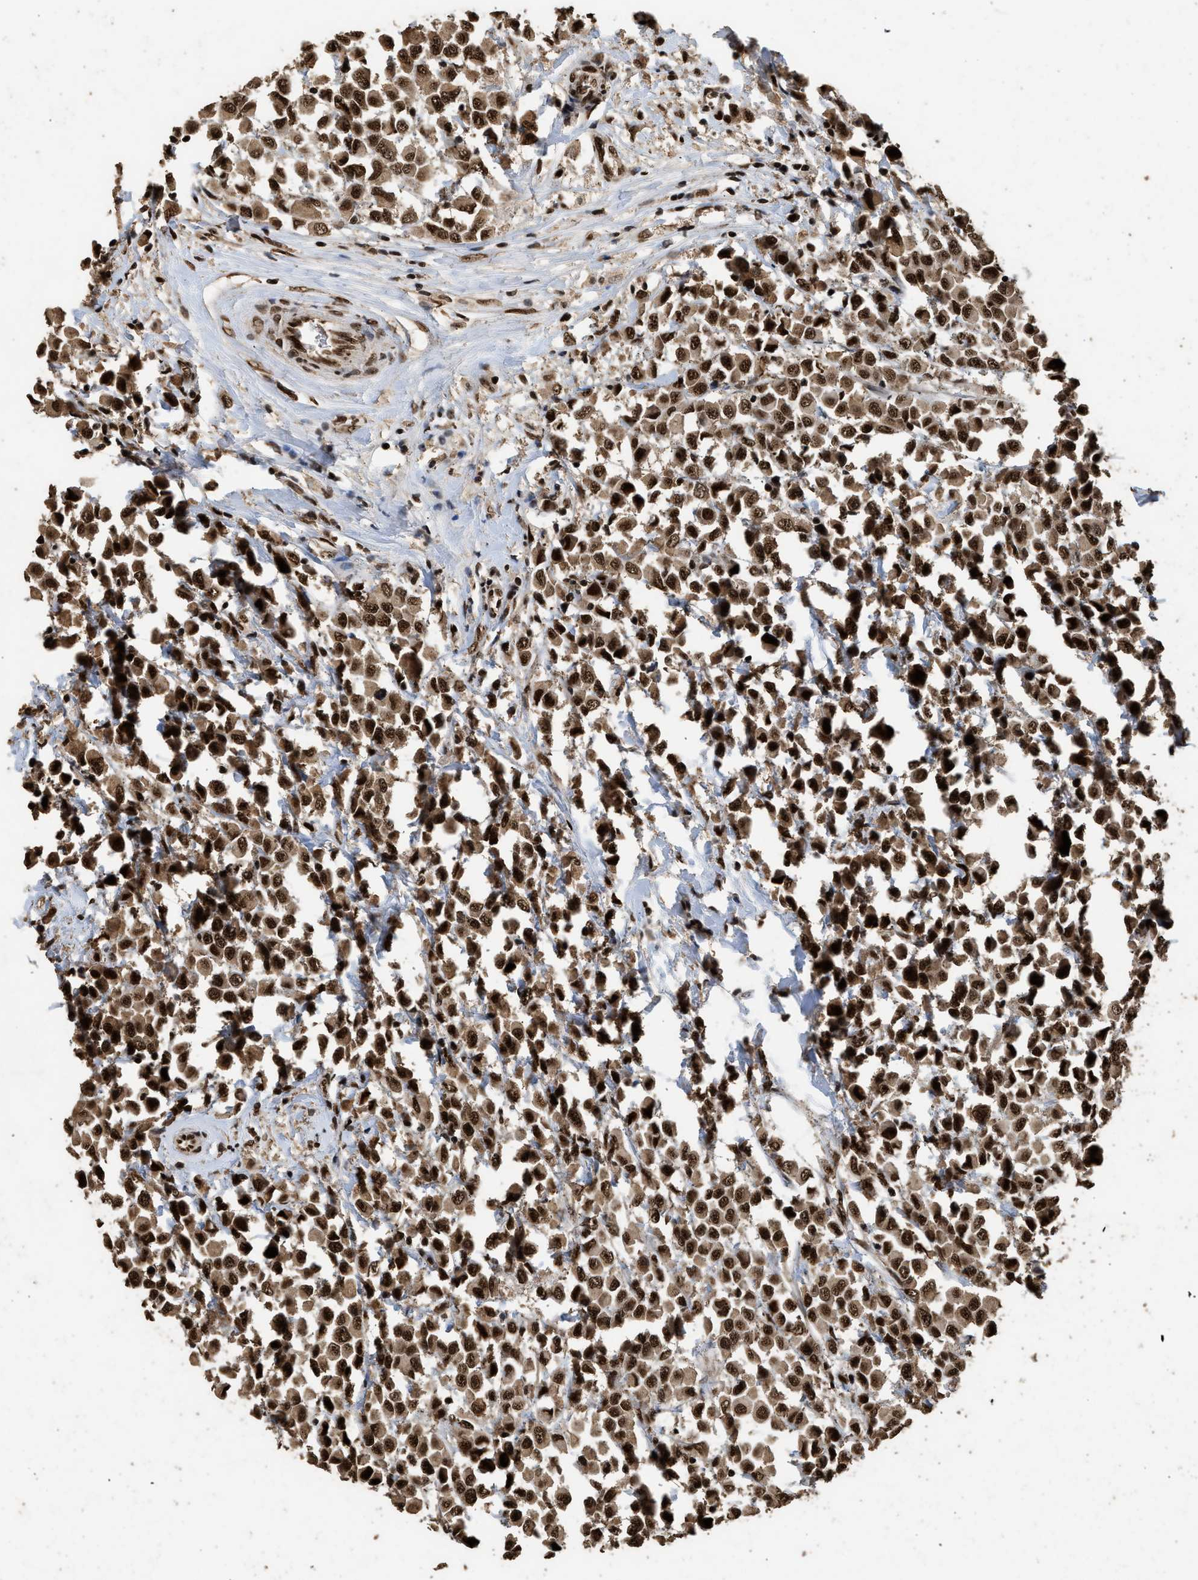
{"staining": {"intensity": "strong", "quantity": ">75%", "location": "nuclear"}, "tissue": "breast cancer", "cell_type": "Tumor cells", "image_type": "cancer", "snomed": [{"axis": "morphology", "description": "Duct carcinoma"}, {"axis": "topography", "description": "Breast"}], "caption": "About >75% of tumor cells in infiltrating ductal carcinoma (breast) demonstrate strong nuclear protein expression as visualized by brown immunohistochemical staining.", "gene": "PPP4R3B", "patient": {"sex": "female", "age": 61}}